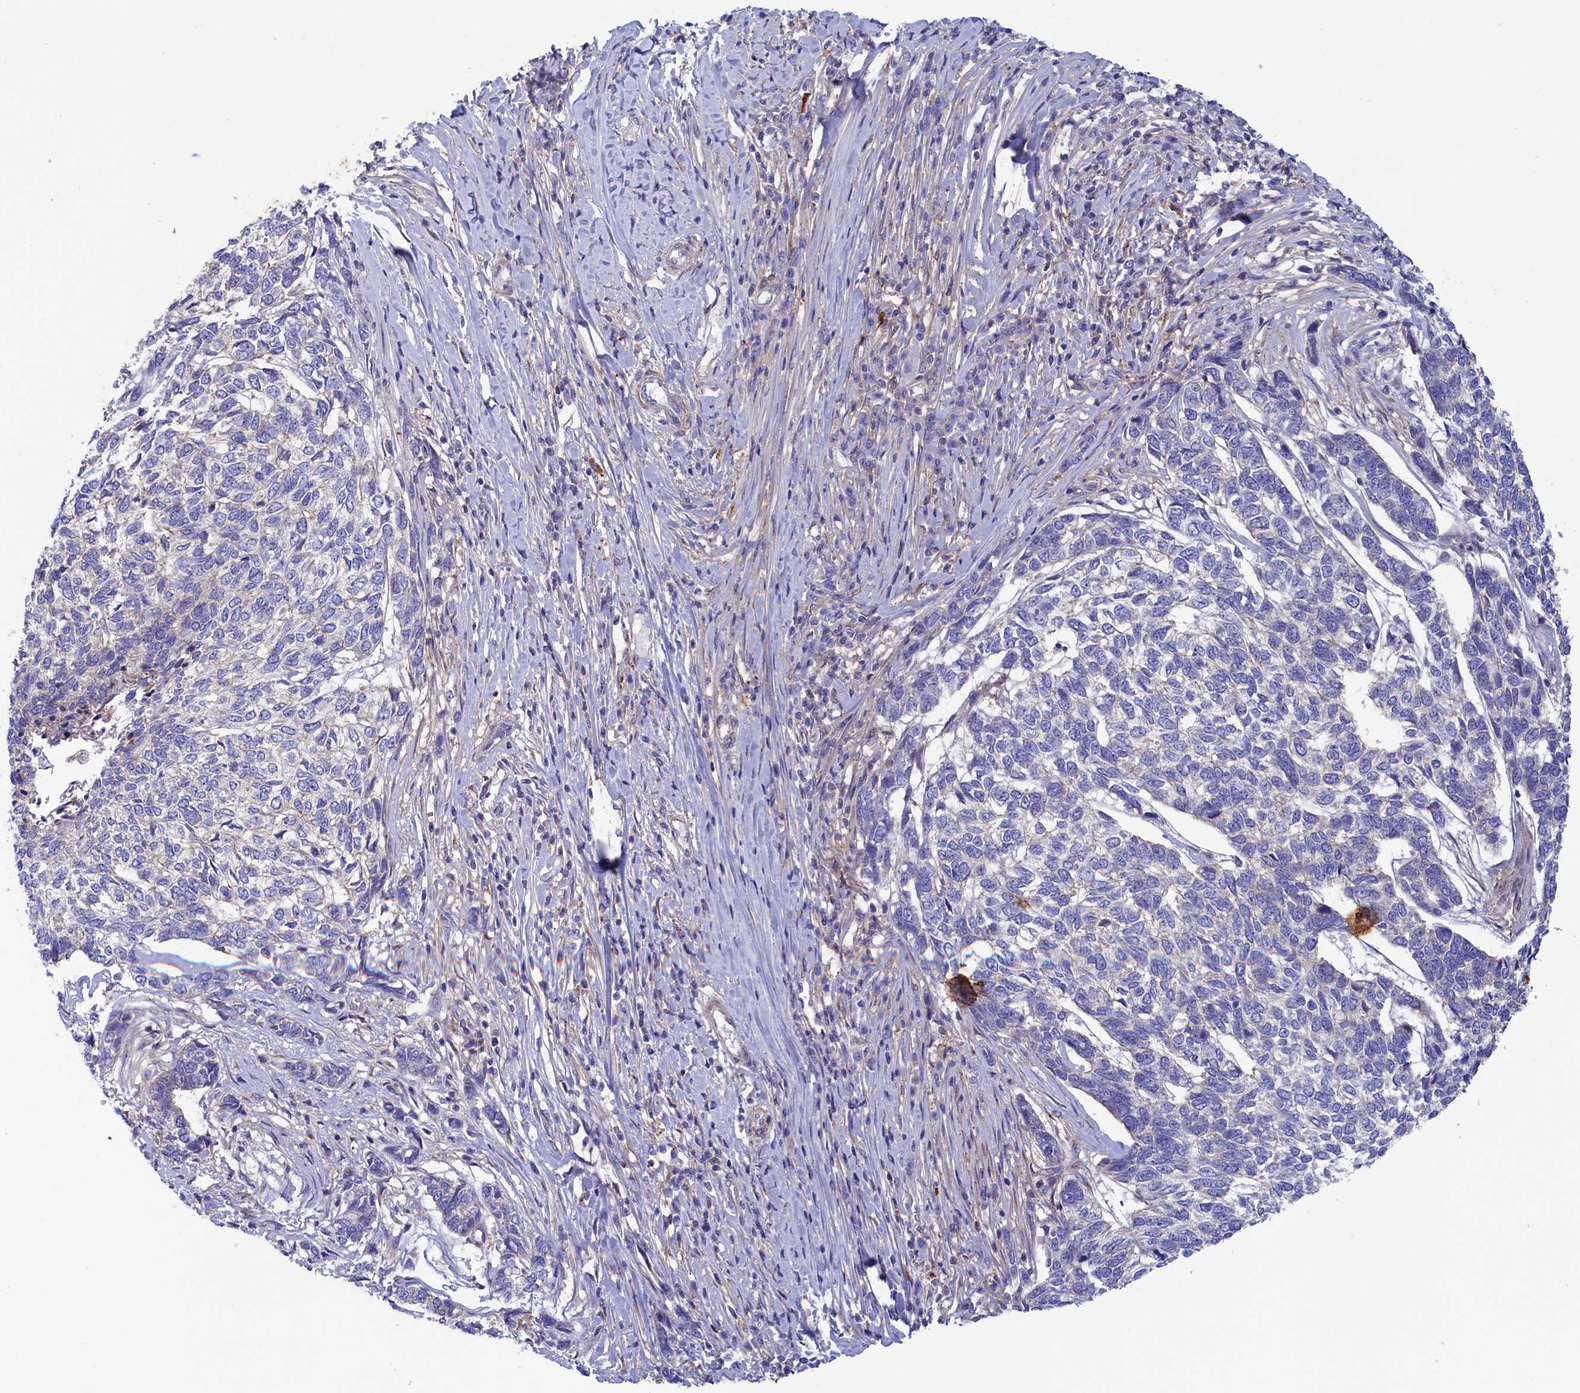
{"staining": {"intensity": "negative", "quantity": "none", "location": "none"}, "tissue": "skin cancer", "cell_type": "Tumor cells", "image_type": "cancer", "snomed": [{"axis": "morphology", "description": "Basal cell carcinoma"}, {"axis": "topography", "description": "Skin"}], "caption": "An immunohistochemistry histopathology image of skin cancer (basal cell carcinoma) is shown. There is no staining in tumor cells of skin cancer (basal cell carcinoma).", "gene": "SCAMP4", "patient": {"sex": "female", "age": 65}}